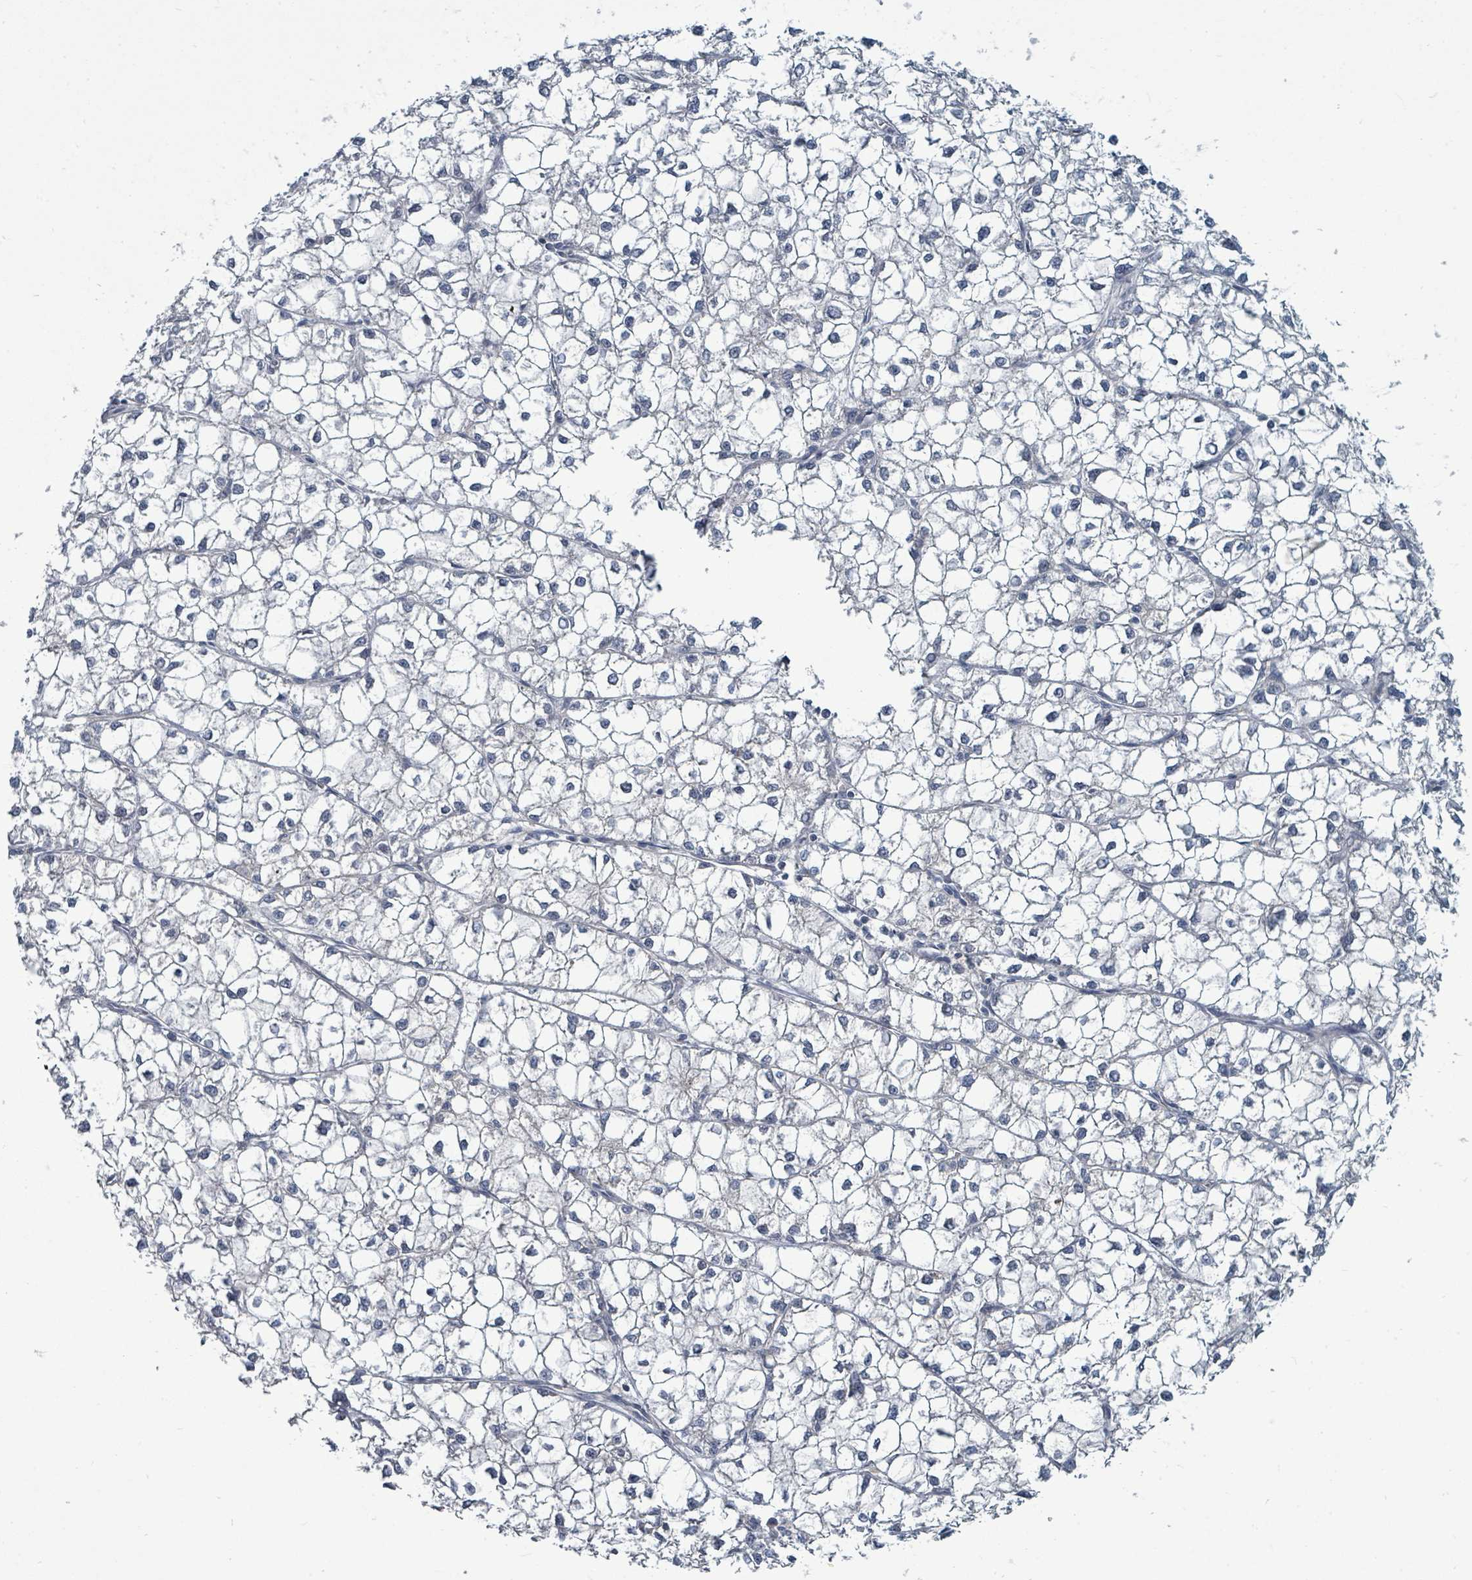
{"staining": {"intensity": "negative", "quantity": "none", "location": "none"}, "tissue": "liver cancer", "cell_type": "Tumor cells", "image_type": "cancer", "snomed": [{"axis": "morphology", "description": "Carcinoma, Hepatocellular, NOS"}, {"axis": "topography", "description": "Liver"}], "caption": "Tumor cells are negative for protein expression in human hepatocellular carcinoma (liver).", "gene": "TRDMT1", "patient": {"sex": "female", "age": 43}}